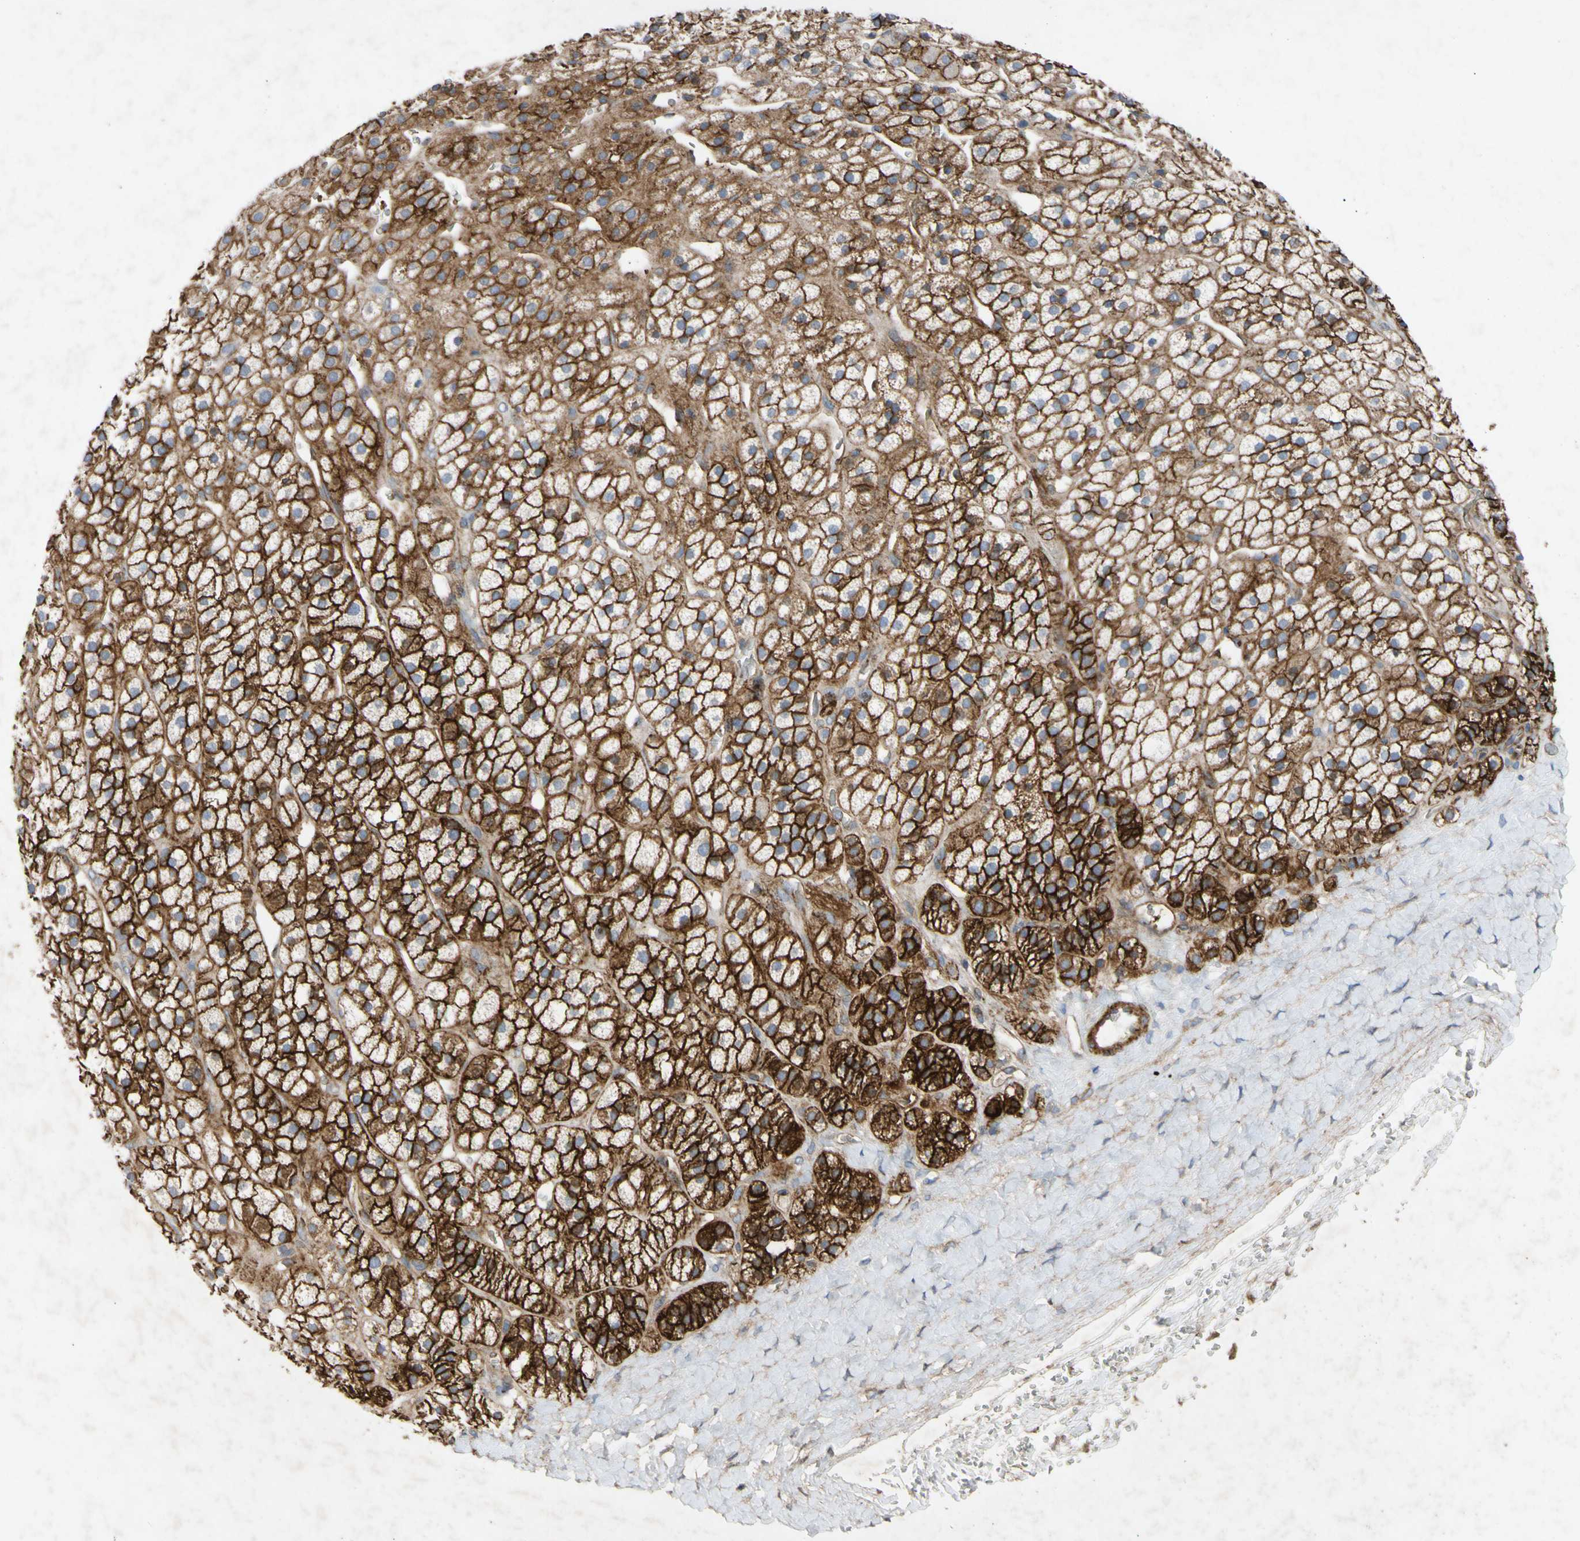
{"staining": {"intensity": "strong", "quantity": ">75%", "location": "cytoplasmic/membranous"}, "tissue": "adrenal gland", "cell_type": "Glandular cells", "image_type": "normal", "snomed": [{"axis": "morphology", "description": "Normal tissue, NOS"}, {"axis": "topography", "description": "Adrenal gland"}], "caption": "Glandular cells demonstrate high levels of strong cytoplasmic/membranous expression in about >75% of cells in normal human adrenal gland. (DAB (3,3'-diaminobenzidine) IHC with brightfield microscopy, high magnification).", "gene": "ATP2A3", "patient": {"sex": "male", "age": 56}}